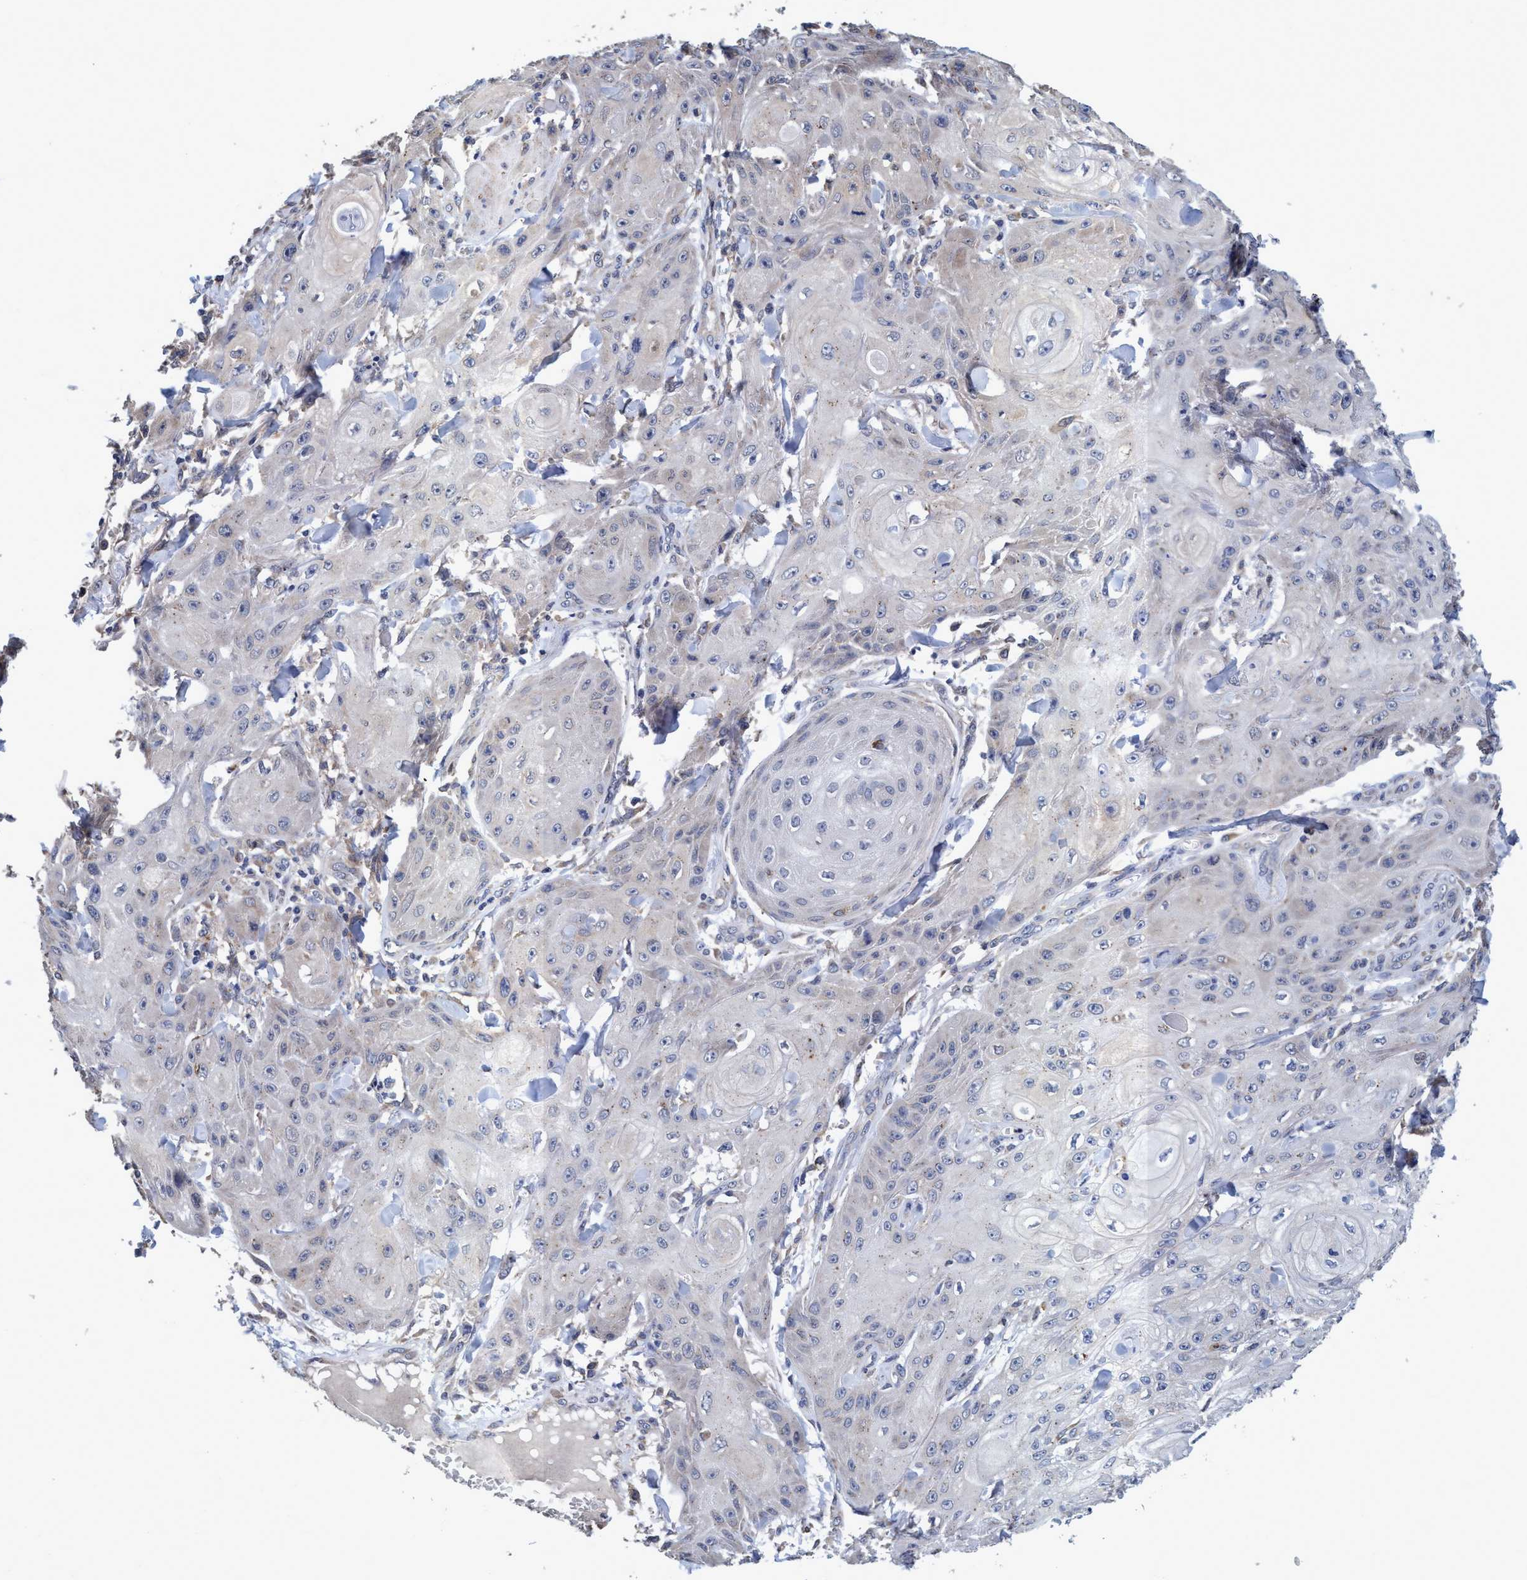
{"staining": {"intensity": "negative", "quantity": "none", "location": "none"}, "tissue": "skin cancer", "cell_type": "Tumor cells", "image_type": "cancer", "snomed": [{"axis": "morphology", "description": "Squamous cell carcinoma, NOS"}, {"axis": "topography", "description": "Skin"}], "caption": "DAB (3,3'-diaminobenzidine) immunohistochemical staining of squamous cell carcinoma (skin) demonstrates no significant staining in tumor cells.", "gene": "CALCOCO2", "patient": {"sex": "male", "age": 74}}